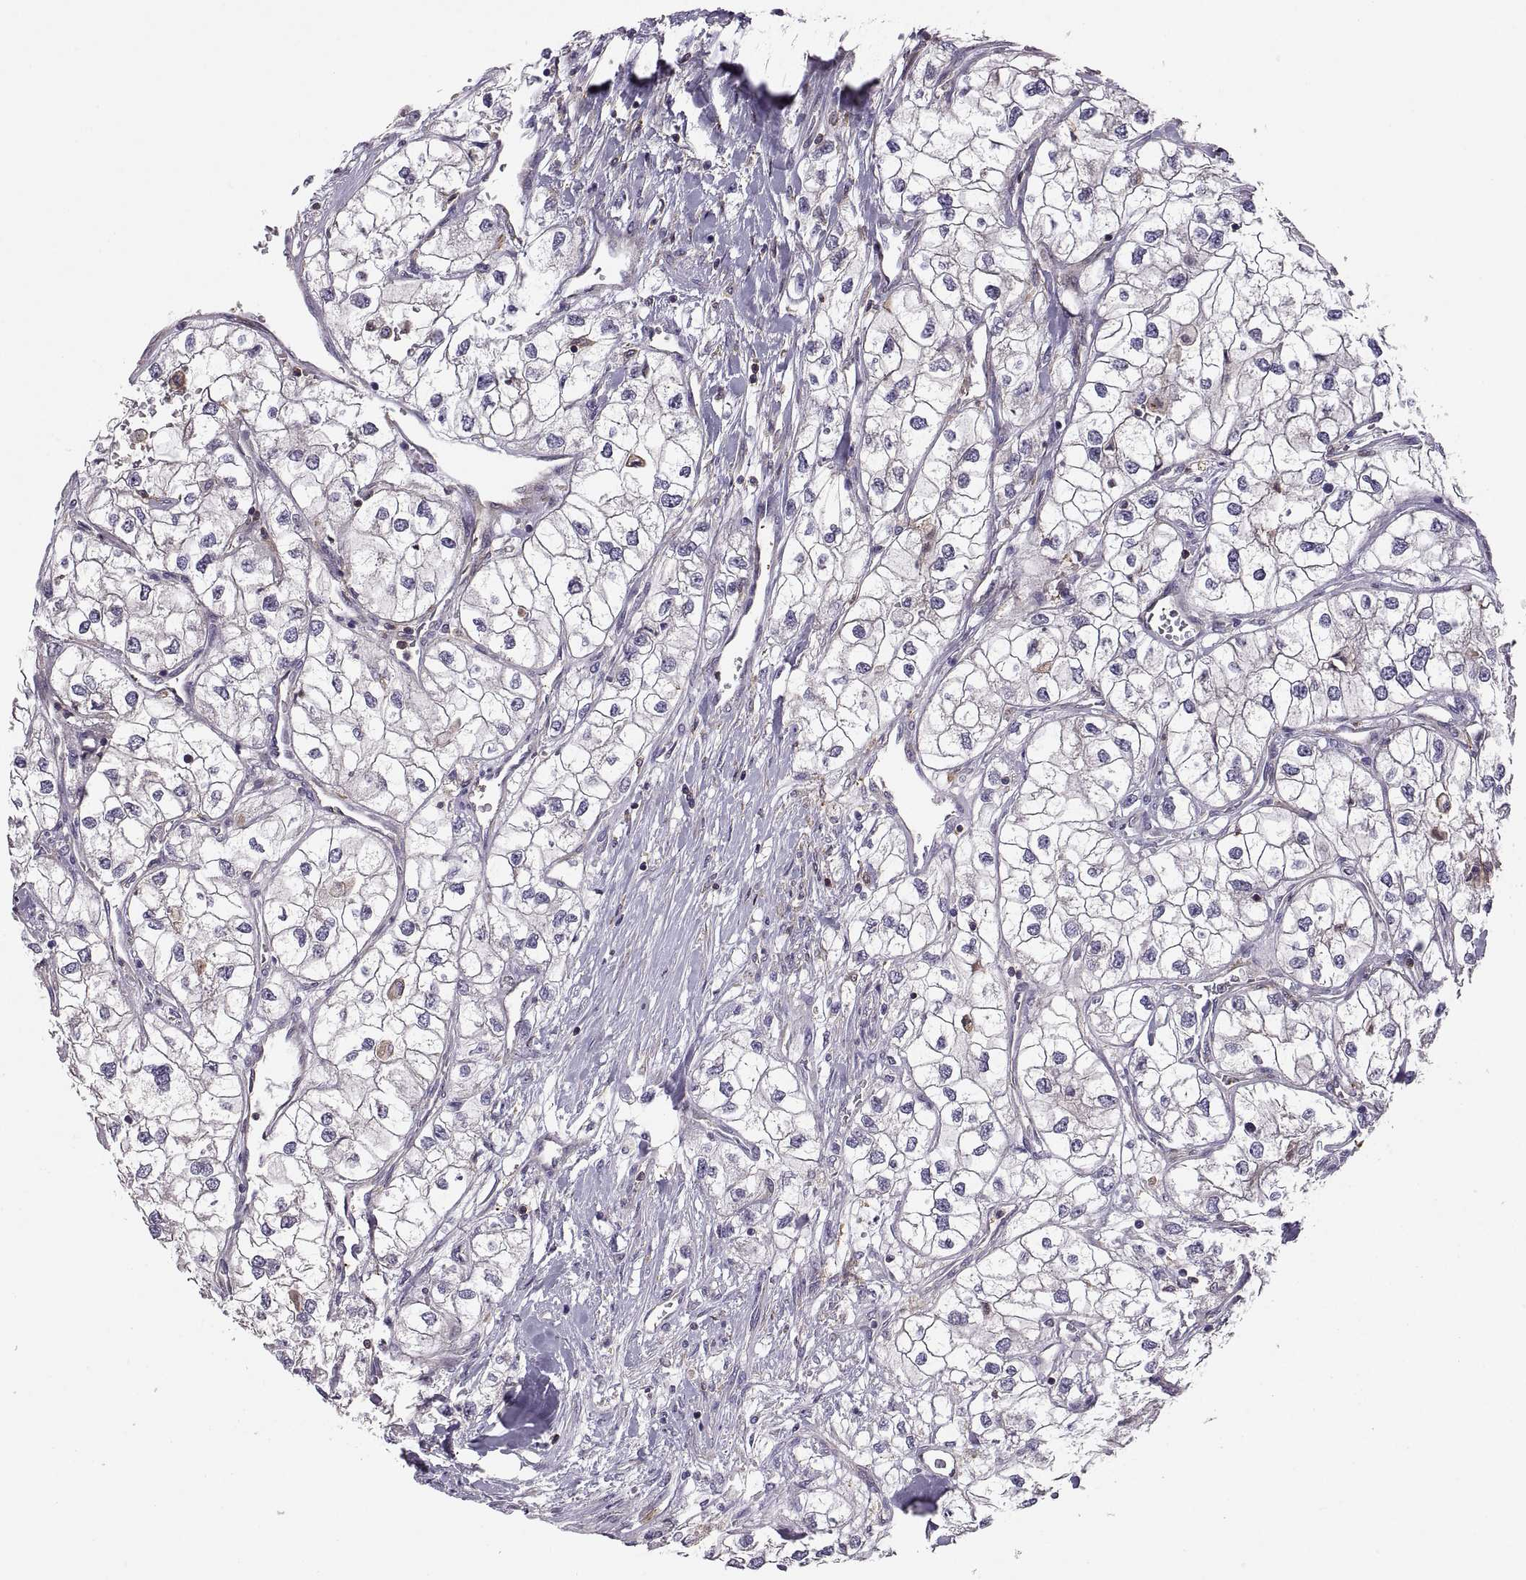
{"staining": {"intensity": "negative", "quantity": "none", "location": "none"}, "tissue": "renal cancer", "cell_type": "Tumor cells", "image_type": "cancer", "snomed": [{"axis": "morphology", "description": "Adenocarcinoma, NOS"}, {"axis": "topography", "description": "Kidney"}], "caption": "Immunohistochemistry (IHC) histopathology image of neoplastic tissue: renal cancer (adenocarcinoma) stained with DAB (3,3'-diaminobenzidine) reveals no significant protein positivity in tumor cells.", "gene": "SPATA32", "patient": {"sex": "male", "age": 59}}